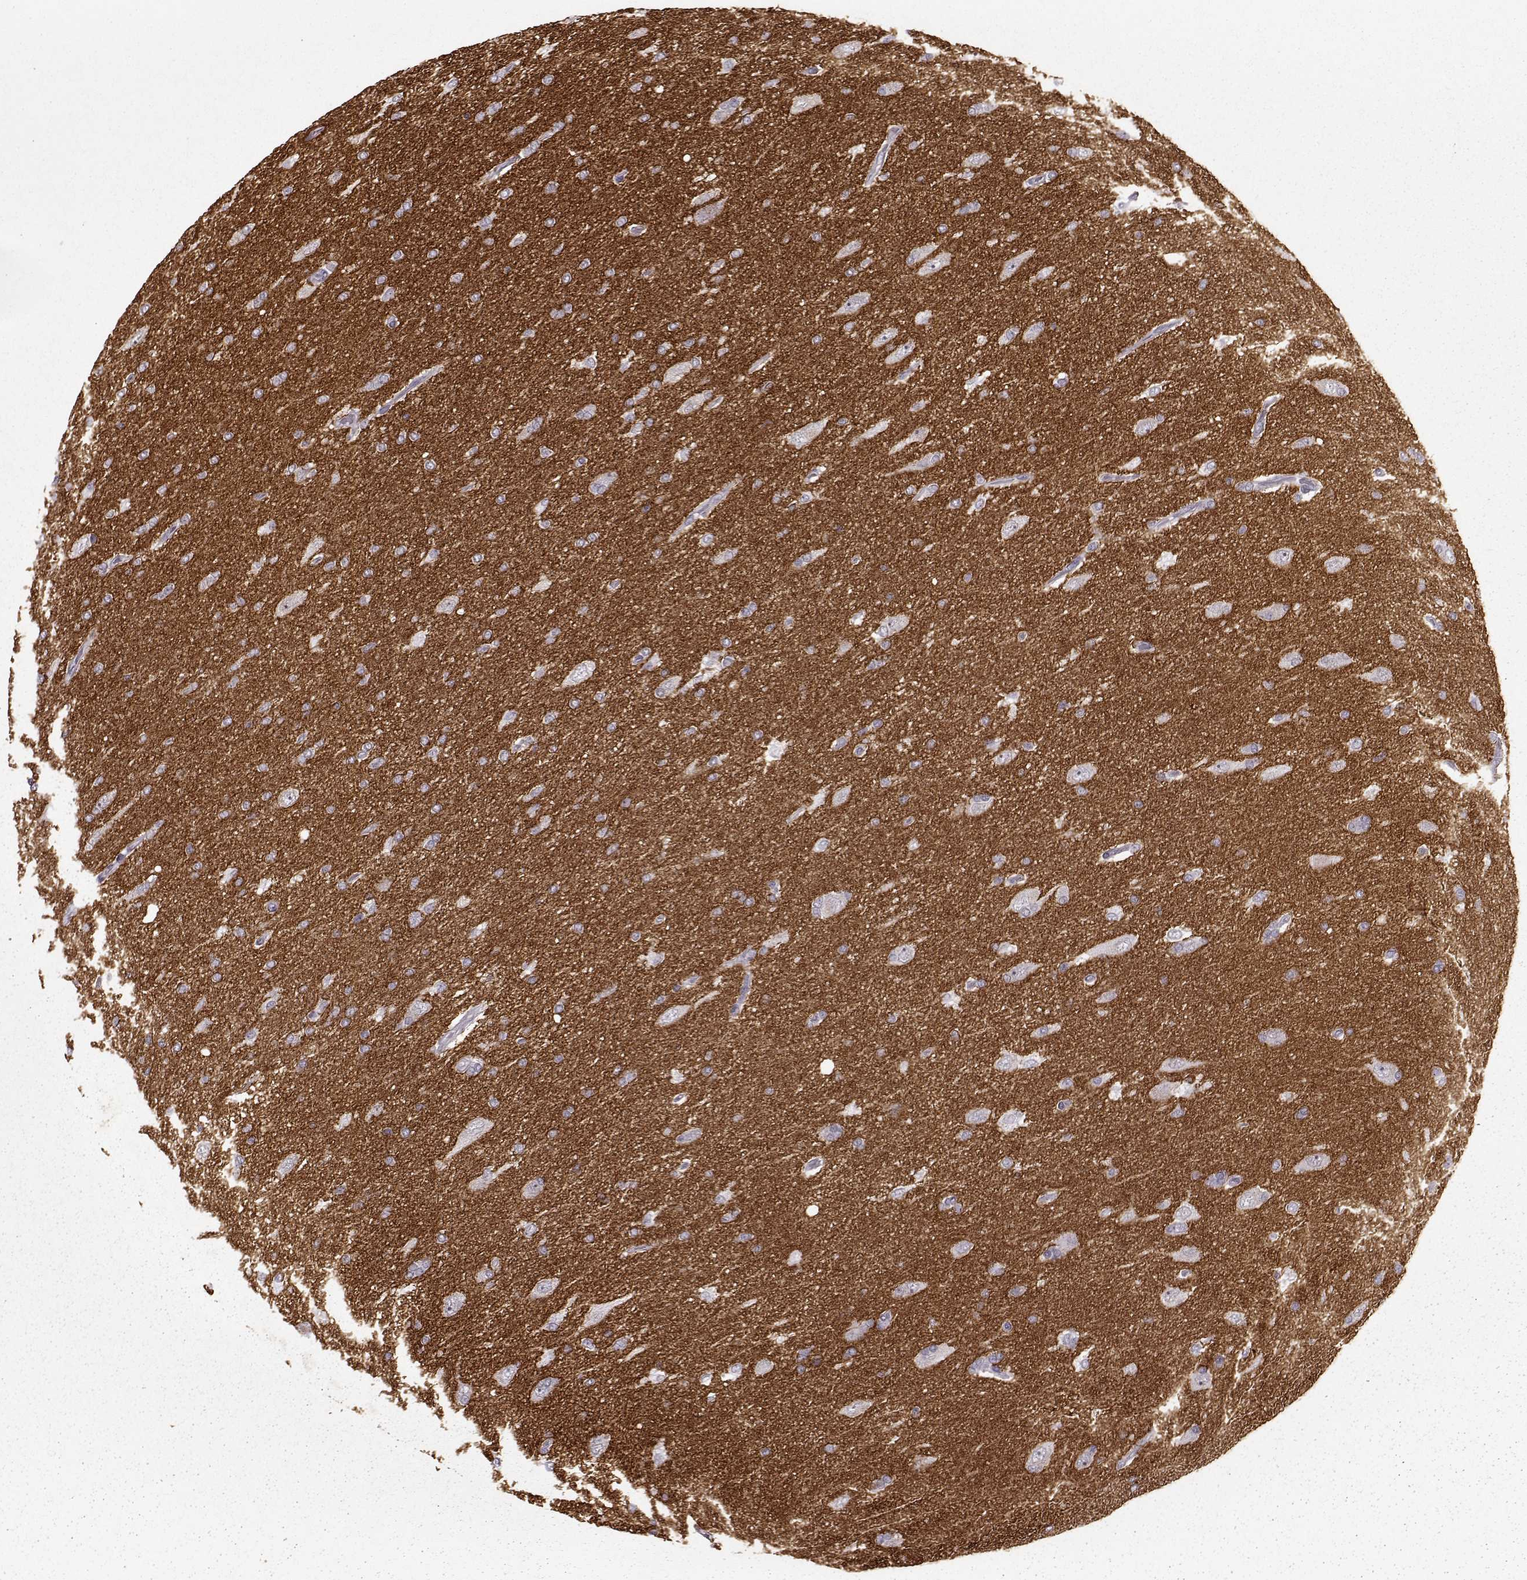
{"staining": {"intensity": "negative", "quantity": "none", "location": "none"}, "tissue": "glioma", "cell_type": "Tumor cells", "image_type": "cancer", "snomed": [{"axis": "morphology", "description": "Glioma, malignant, High grade"}, {"axis": "topography", "description": "Cerebral cortex"}], "caption": "There is no significant staining in tumor cells of high-grade glioma (malignant).", "gene": "STX1B", "patient": {"sex": "male", "age": 70}}